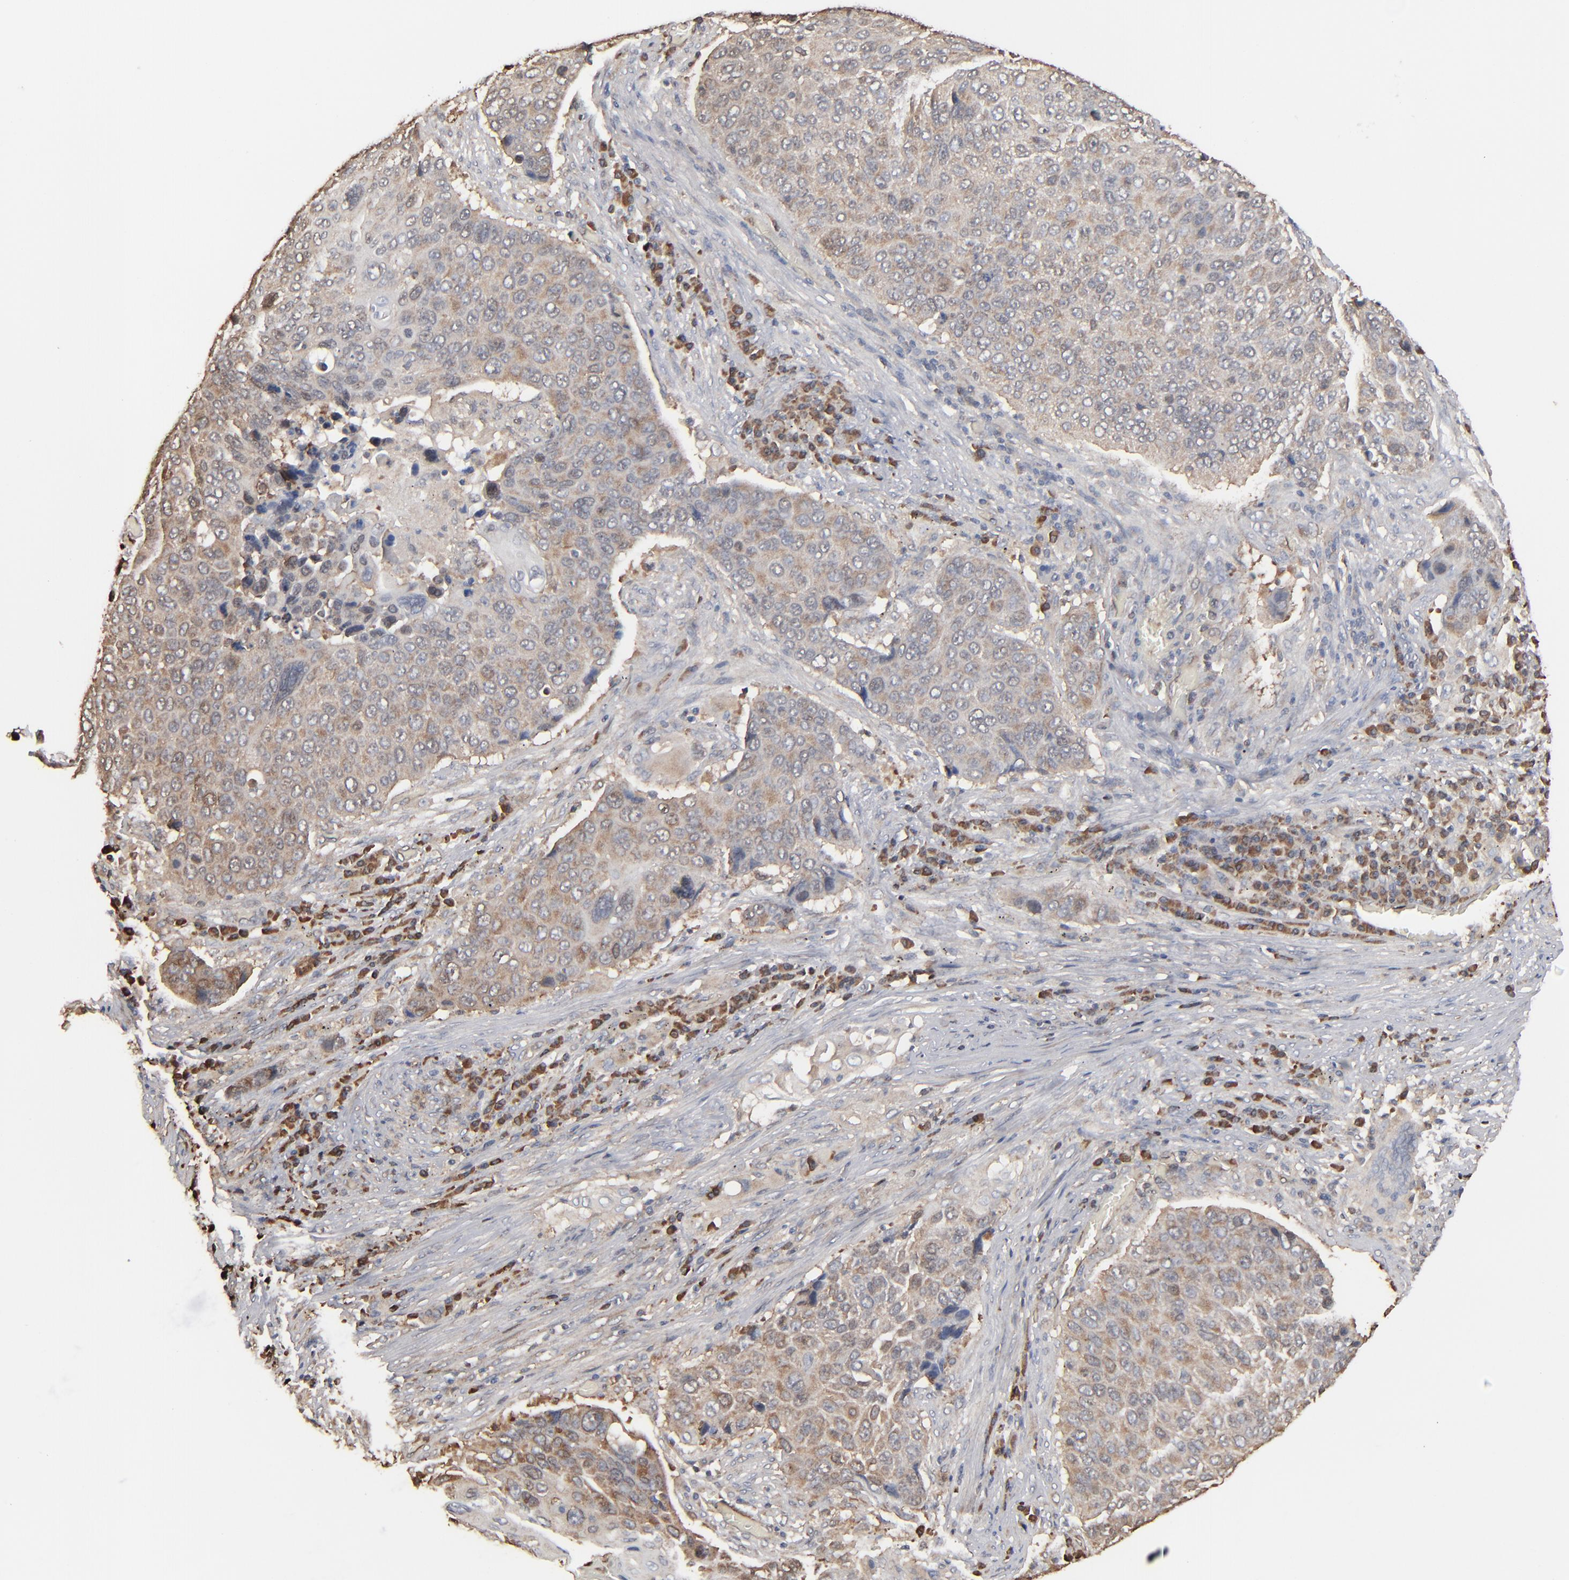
{"staining": {"intensity": "moderate", "quantity": ">75%", "location": "cytoplasmic/membranous"}, "tissue": "lung cancer", "cell_type": "Tumor cells", "image_type": "cancer", "snomed": [{"axis": "morphology", "description": "Squamous cell carcinoma, NOS"}, {"axis": "topography", "description": "Lung"}], "caption": "A high-resolution histopathology image shows immunohistochemistry staining of lung squamous cell carcinoma, which shows moderate cytoplasmic/membranous staining in about >75% of tumor cells.", "gene": "NME1-NME2", "patient": {"sex": "male", "age": 68}}